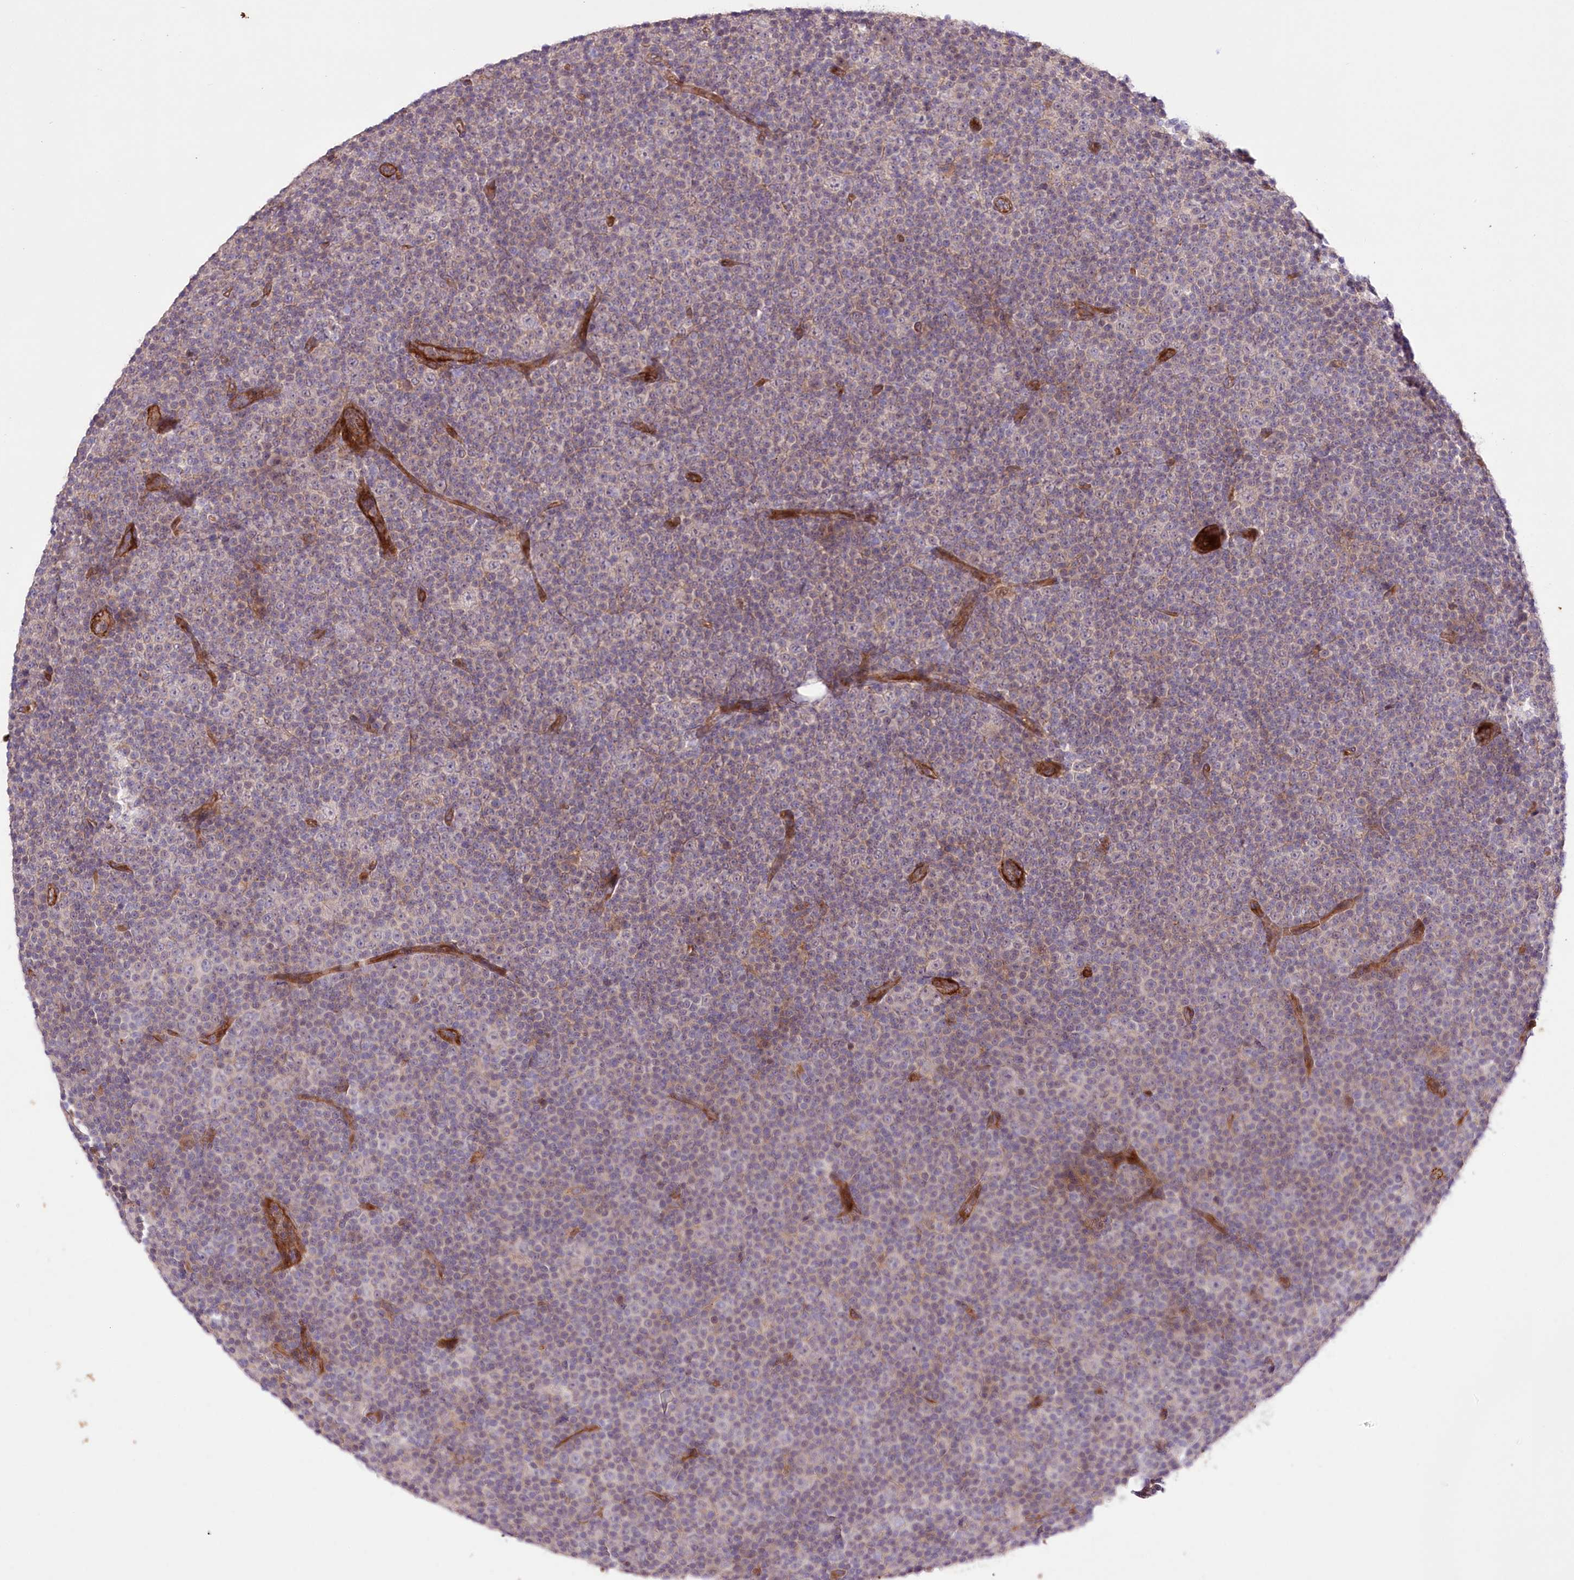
{"staining": {"intensity": "negative", "quantity": "none", "location": "none"}, "tissue": "lymphoma", "cell_type": "Tumor cells", "image_type": "cancer", "snomed": [{"axis": "morphology", "description": "Malignant lymphoma, non-Hodgkin's type, Low grade"}, {"axis": "topography", "description": "Lymph node"}], "caption": "Protein analysis of lymphoma exhibits no significant positivity in tumor cells.", "gene": "TRUB1", "patient": {"sex": "female", "age": 67}}